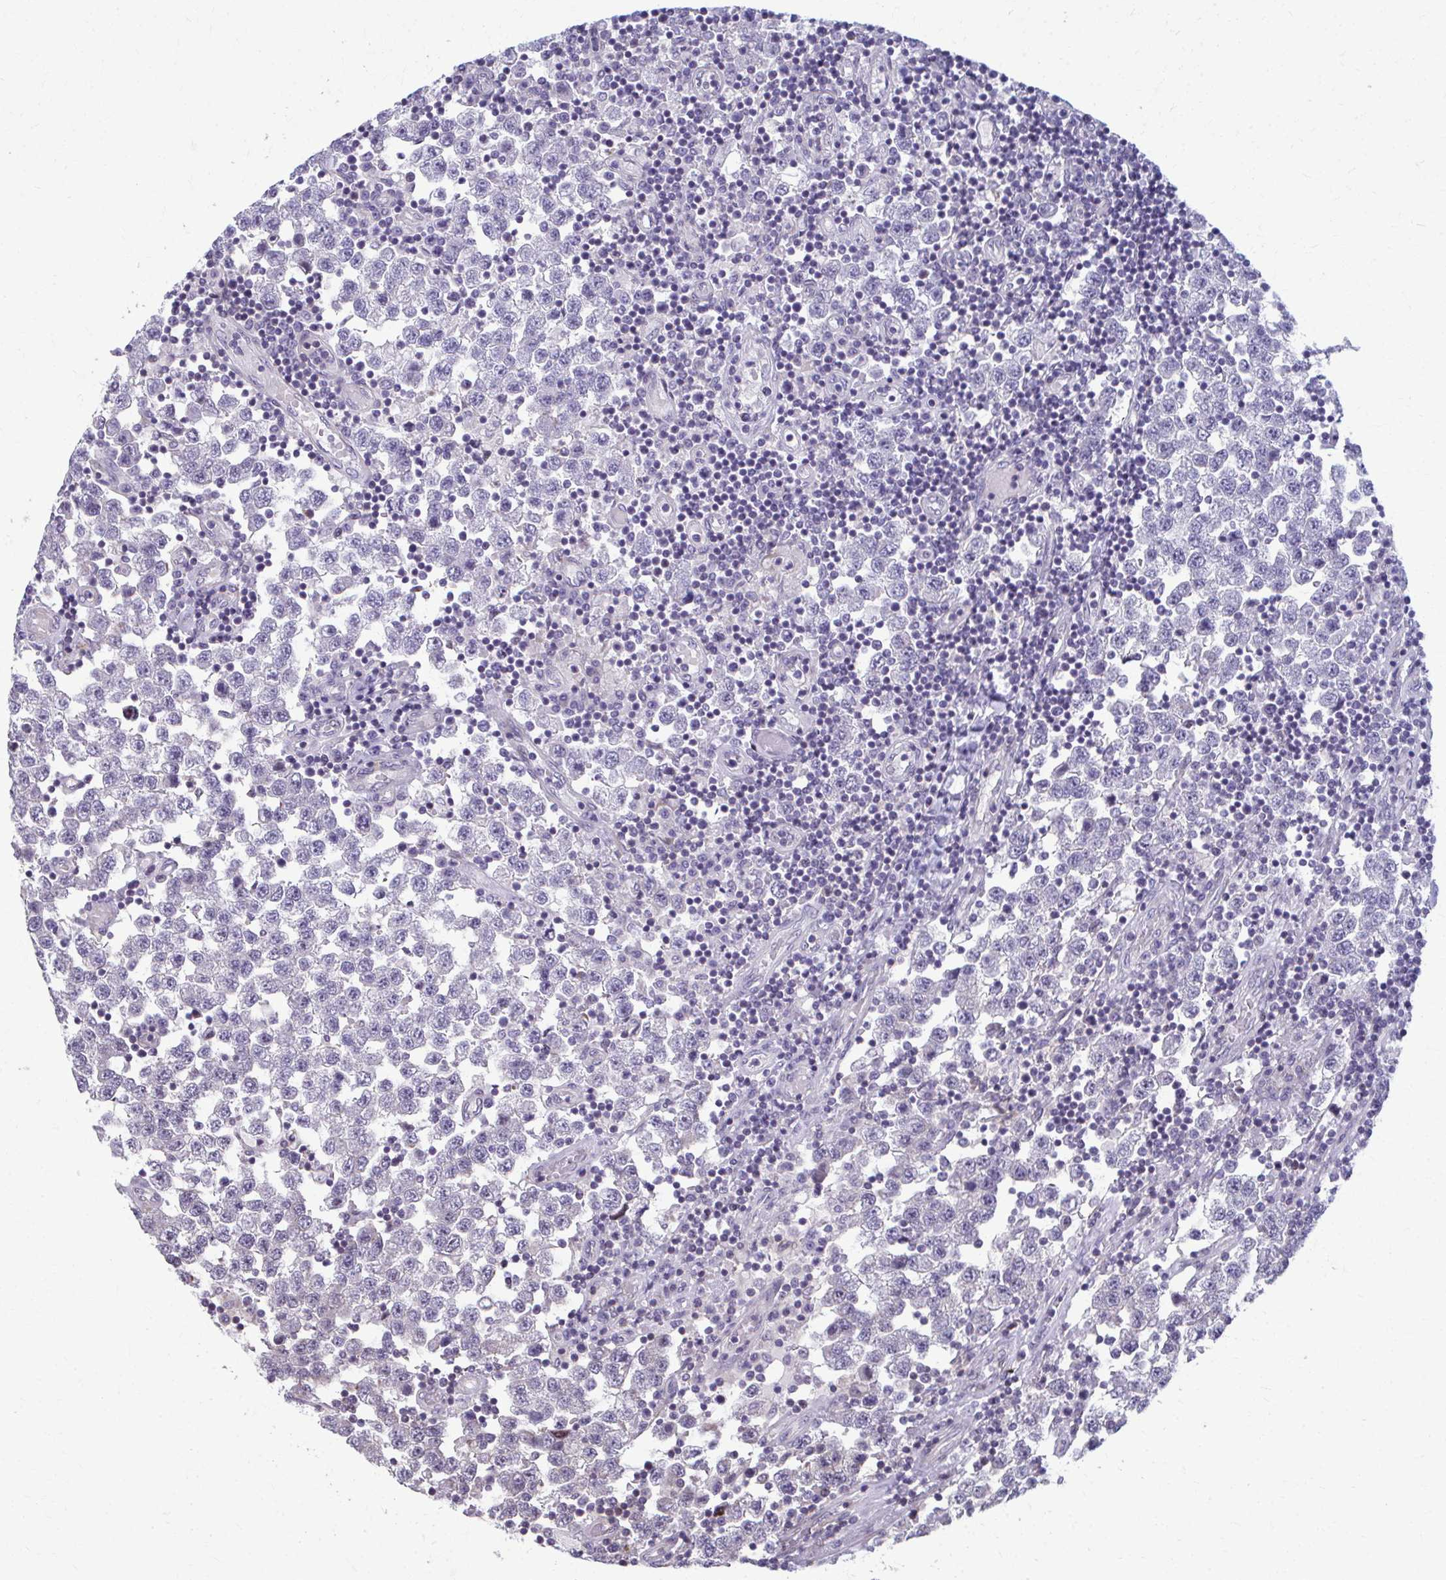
{"staining": {"intensity": "negative", "quantity": "none", "location": "none"}, "tissue": "testis cancer", "cell_type": "Tumor cells", "image_type": "cancer", "snomed": [{"axis": "morphology", "description": "Seminoma, NOS"}, {"axis": "topography", "description": "Testis"}], "caption": "The micrograph exhibits no significant expression in tumor cells of seminoma (testis).", "gene": "MAF1", "patient": {"sex": "male", "age": 34}}